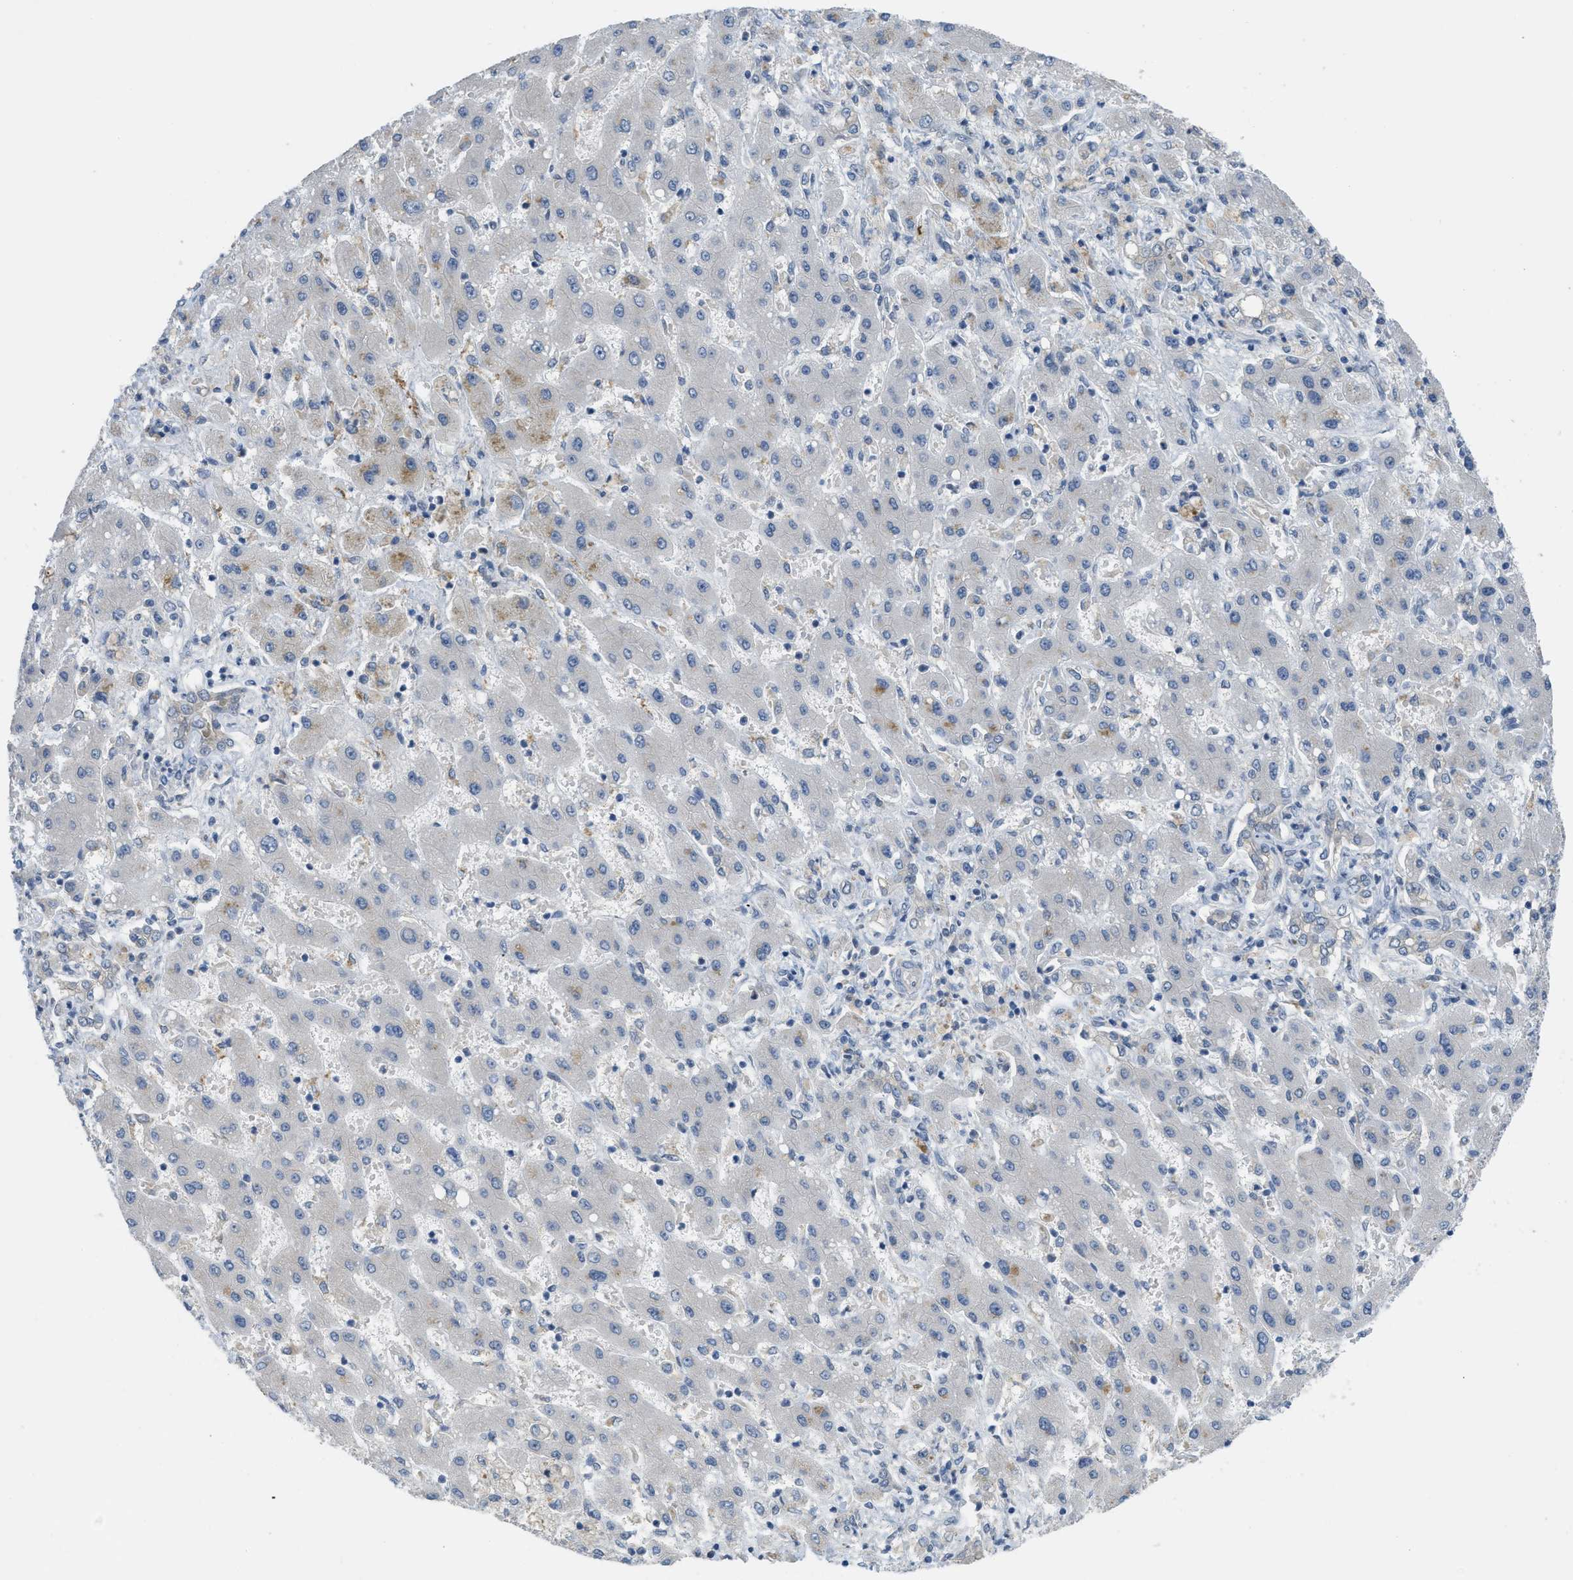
{"staining": {"intensity": "negative", "quantity": "none", "location": "none"}, "tissue": "liver cancer", "cell_type": "Tumor cells", "image_type": "cancer", "snomed": [{"axis": "morphology", "description": "Cholangiocarcinoma"}, {"axis": "topography", "description": "Liver"}], "caption": "This is a micrograph of IHC staining of liver cholangiocarcinoma, which shows no positivity in tumor cells. (DAB immunohistochemistry (IHC) with hematoxylin counter stain).", "gene": "TNFAIP1", "patient": {"sex": "male", "age": 50}}